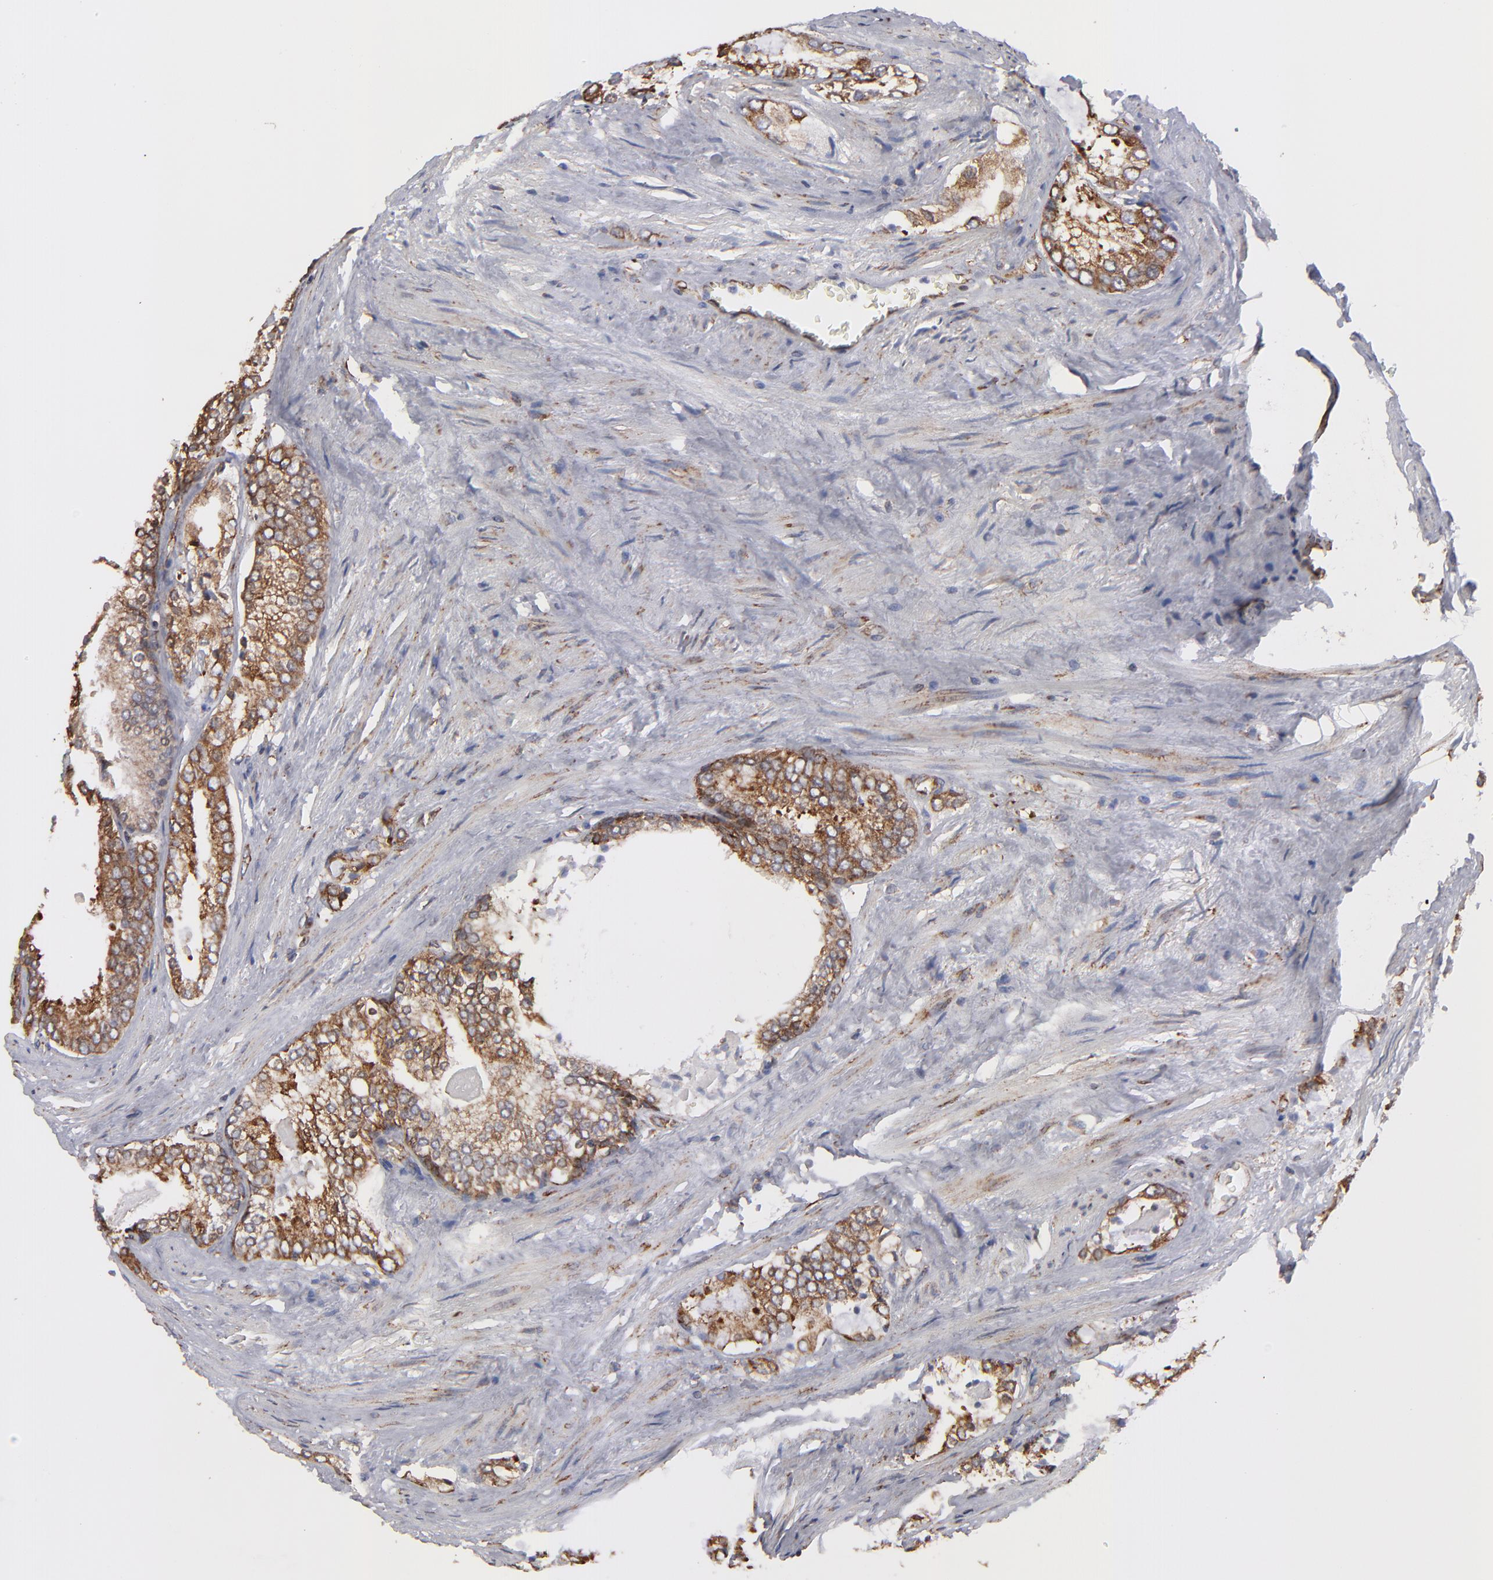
{"staining": {"intensity": "strong", "quantity": ">75%", "location": "cytoplasmic/membranous"}, "tissue": "prostate cancer", "cell_type": "Tumor cells", "image_type": "cancer", "snomed": [{"axis": "morphology", "description": "Adenocarcinoma, Medium grade"}, {"axis": "topography", "description": "Prostate"}], "caption": "A photomicrograph of prostate cancer stained for a protein demonstrates strong cytoplasmic/membranous brown staining in tumor cells.", "gene": "KTN1", "patient": {"sex": "male", "age": 60}}